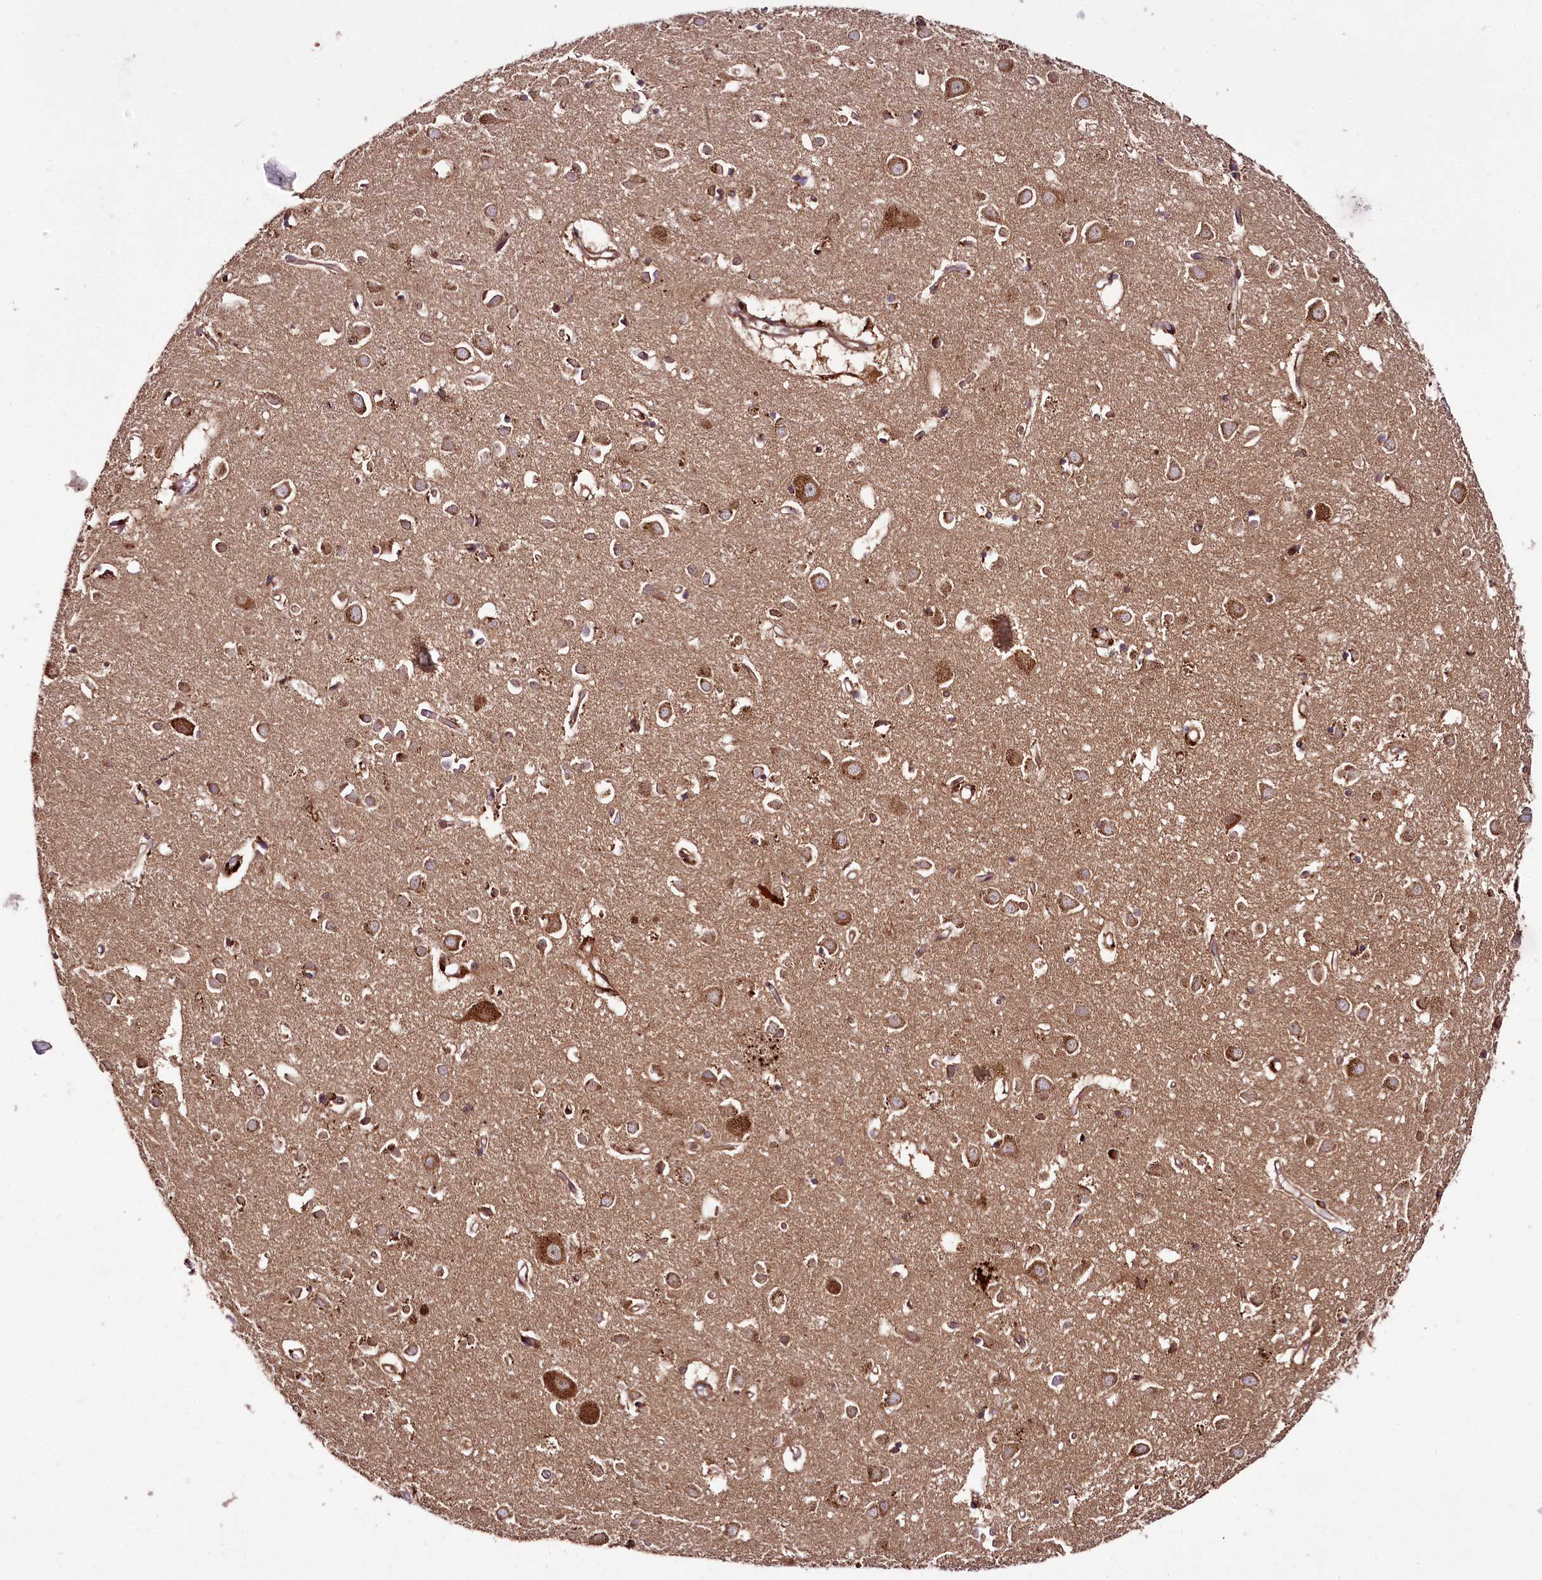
{"staining": {"intensity": "moderate", "quantity": ">75%", "location": "cytoplasmic/membranous"}, "tissue": "cerebral cortex", "cell_type": "Endothelial cells", "image_type": "normal", "snomed": [{"axis": "morphology", "description": "Normal tissue, NOS"}, {"axis": "topography", "description": "Cerebral cortex"}], "caption": "Moderate cytoplasmic/membranous staining is present in approximately >75% of endothelial cells in benign cerebral cortex. The staining was performed using DAB (3,3'-diaminobenzidine) to visualize the protein expression in brown, while the nuclei were stained in blue with hematoxylin (Magnification: 20x).", "gene": "RAB7A", "patient": {"sex": "female", "age": 64}}